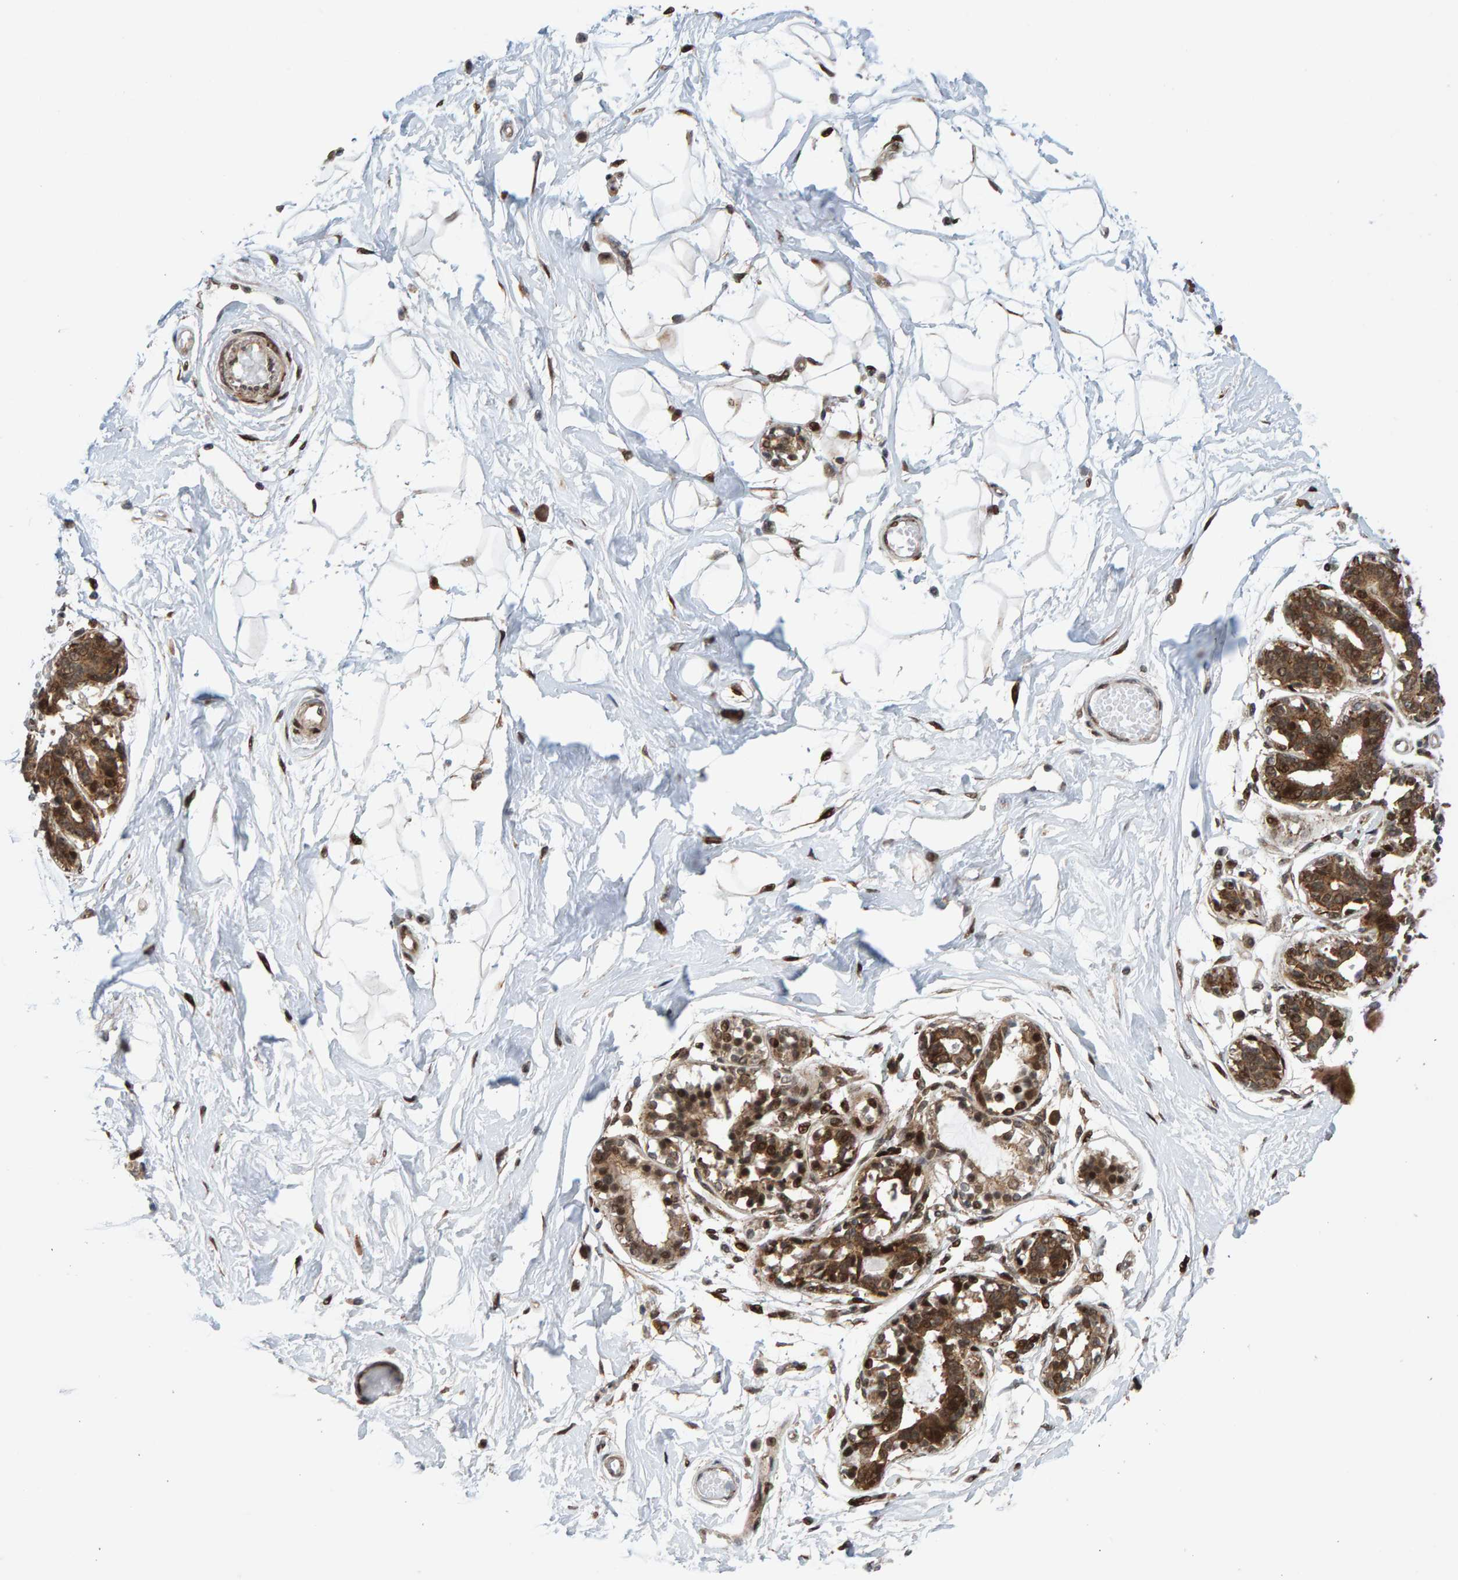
{"staining": {"intensity": "strong", "quantity": ">75%", "location": "cytoplasmic/membranous,nuclear"}, "tissue": "breast", "cell_type": "Adipocytes", "image_type": "normal", "snomed": [{"axis": "morphology", "description": "Normal tissue, NOS"}, {"axis": "topography", "description": "Breast"}], "caption": "DAB immunohistochemical staining of unremarkable breast exhibits strong cytoplasmic/membranous,nuclear protein positivity in about >75% of adipocytes.", "gene": "ZNF366", "patient": {"sex": "female", "age": 45}}